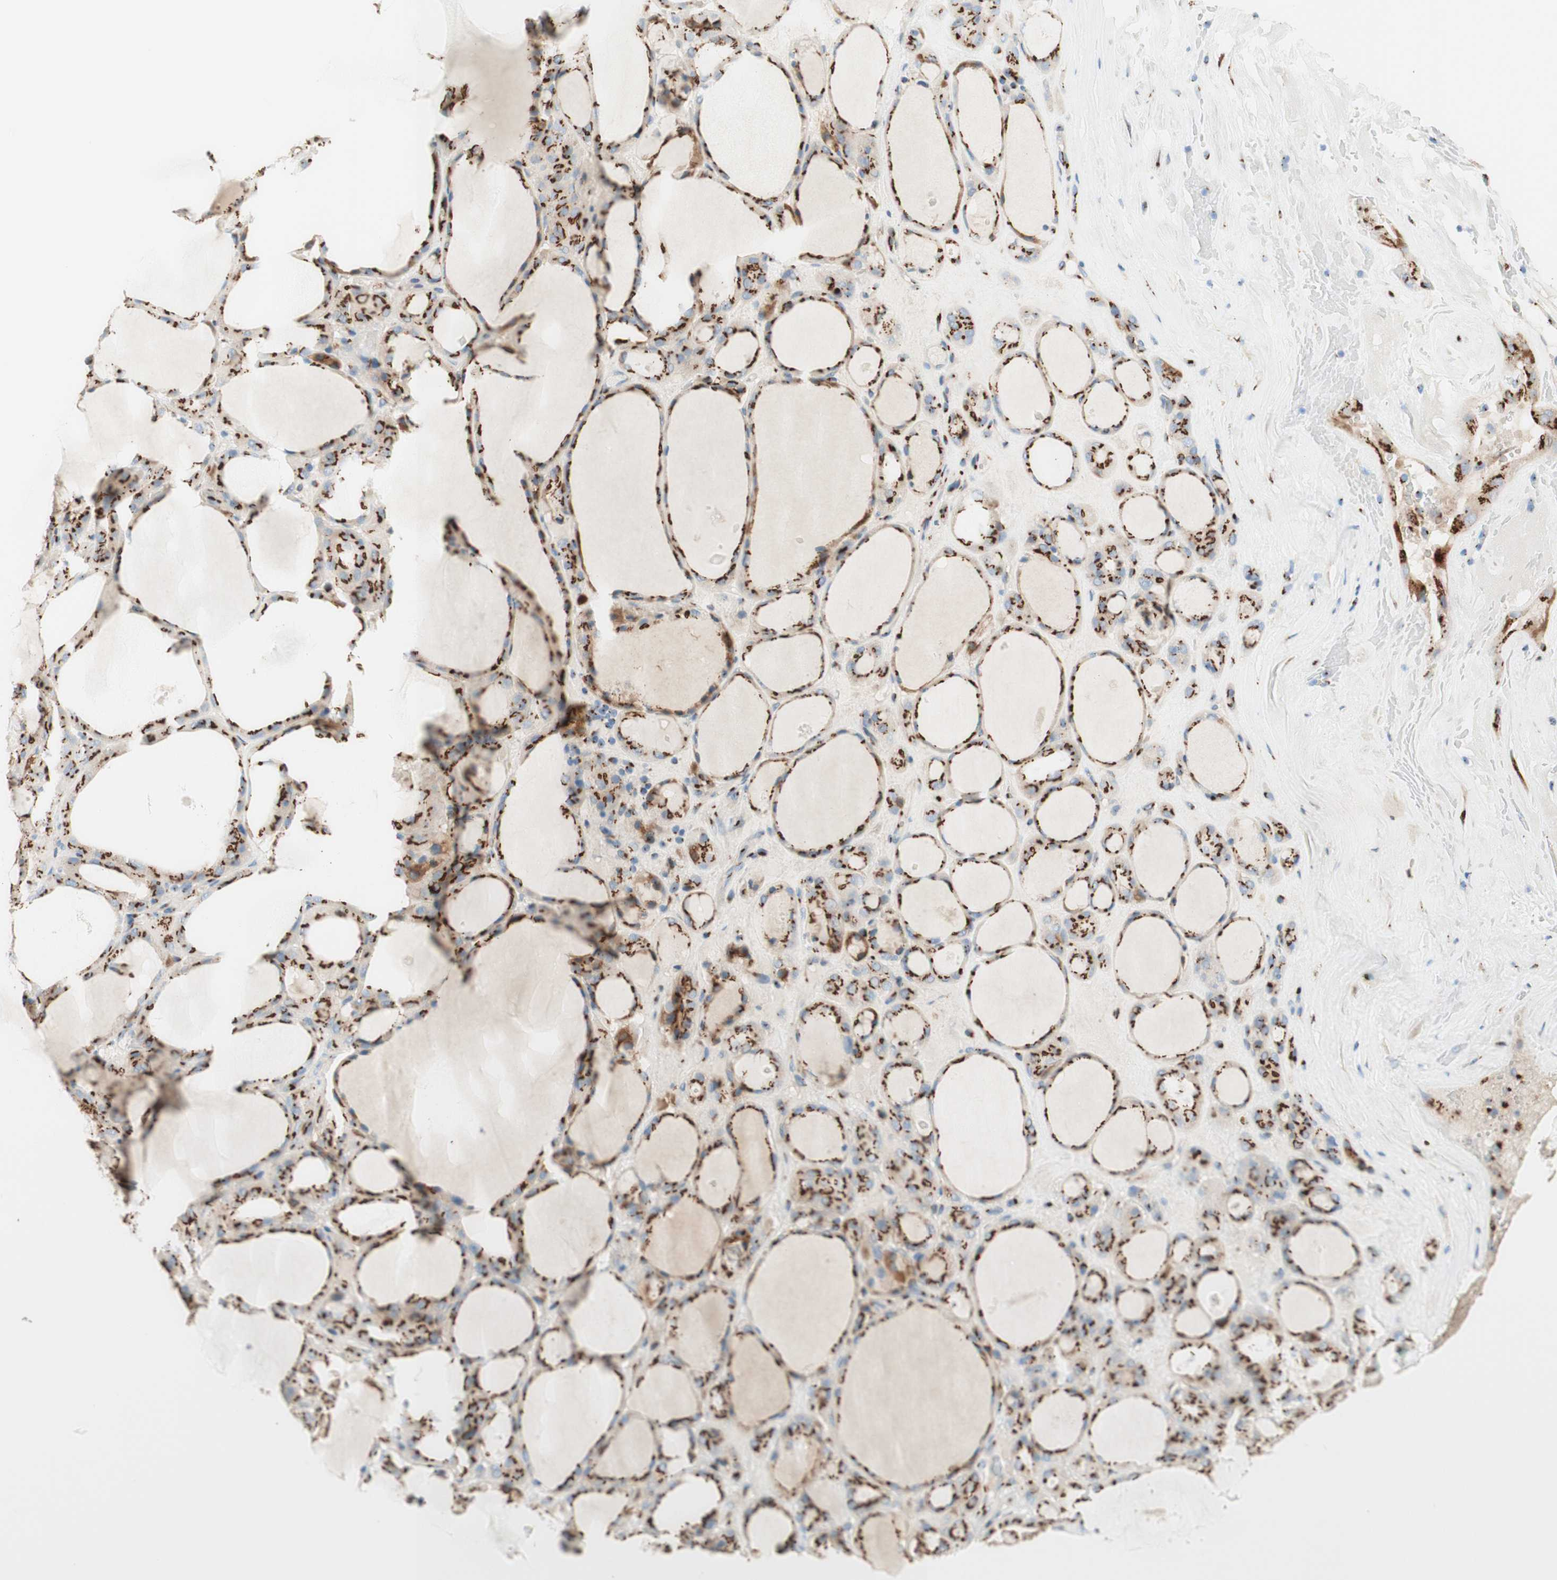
{"staining": {"intensity": "strong", "quantity": ">75%", "location": "cytoplasmic/membranous"}, "tissue": "thyroid gland", "cell_type": "Glandular cells", "image_type": "normal", "snomed": [{"axis": "morphology", "description": "Normal tissue, NOS"}, {"axis": "morphology", "description": "Carcinoma, NOS"}, {"axis": "topography", "description": "Thyroid gland"}], "caption": "Immunohistochemical staining of normal thyroid gland displays strong cytoplasmic/membranous protein expression in approximately >75% of glandular cells.", "gene": "GOLGB1", "patient": {"sex": "female", "age": 86}}